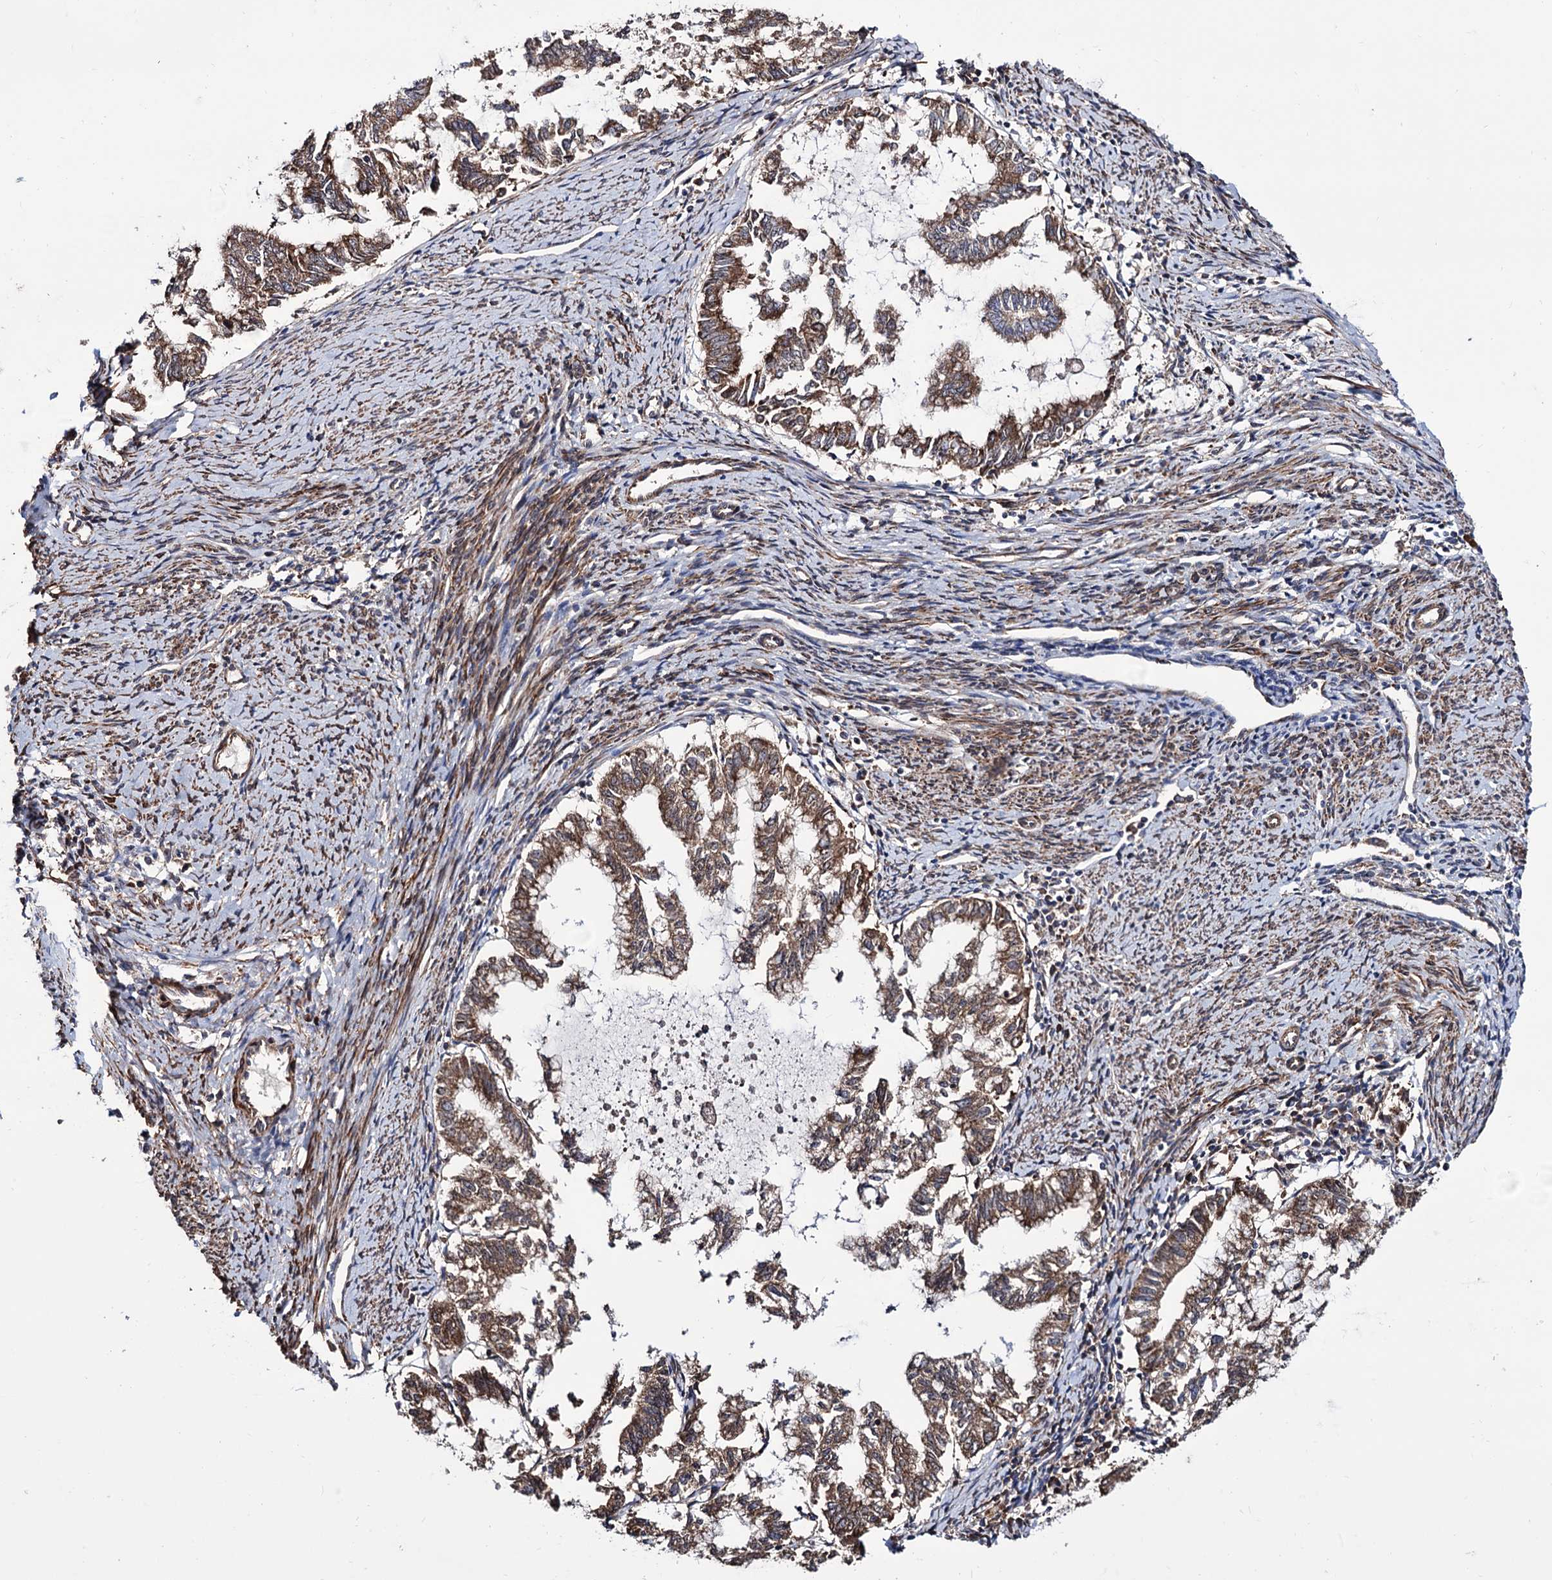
{"staining": {"intensity": "moderate", "quantity": ">75%", "location": "cytoplasmic/membranous"}, "tissue": "endometrial cancer", "cell_type": "Tumor cells", "image_type": "cancer", "snomed": [{"axis": "morphology", "description": "Adenocarcinoma, NOS"}, {"axis": "topography", "description": "Endometrium"}], "caption": "There is medium levels of moderate cytoplasmic/membranous positivity in tumor cells of adenocarcinoma (endometrial), as demonstrated by immunohistochemical staining (brown color).", "gene": "FERMT2", "patient": {"sex": "female", "age": 79}}